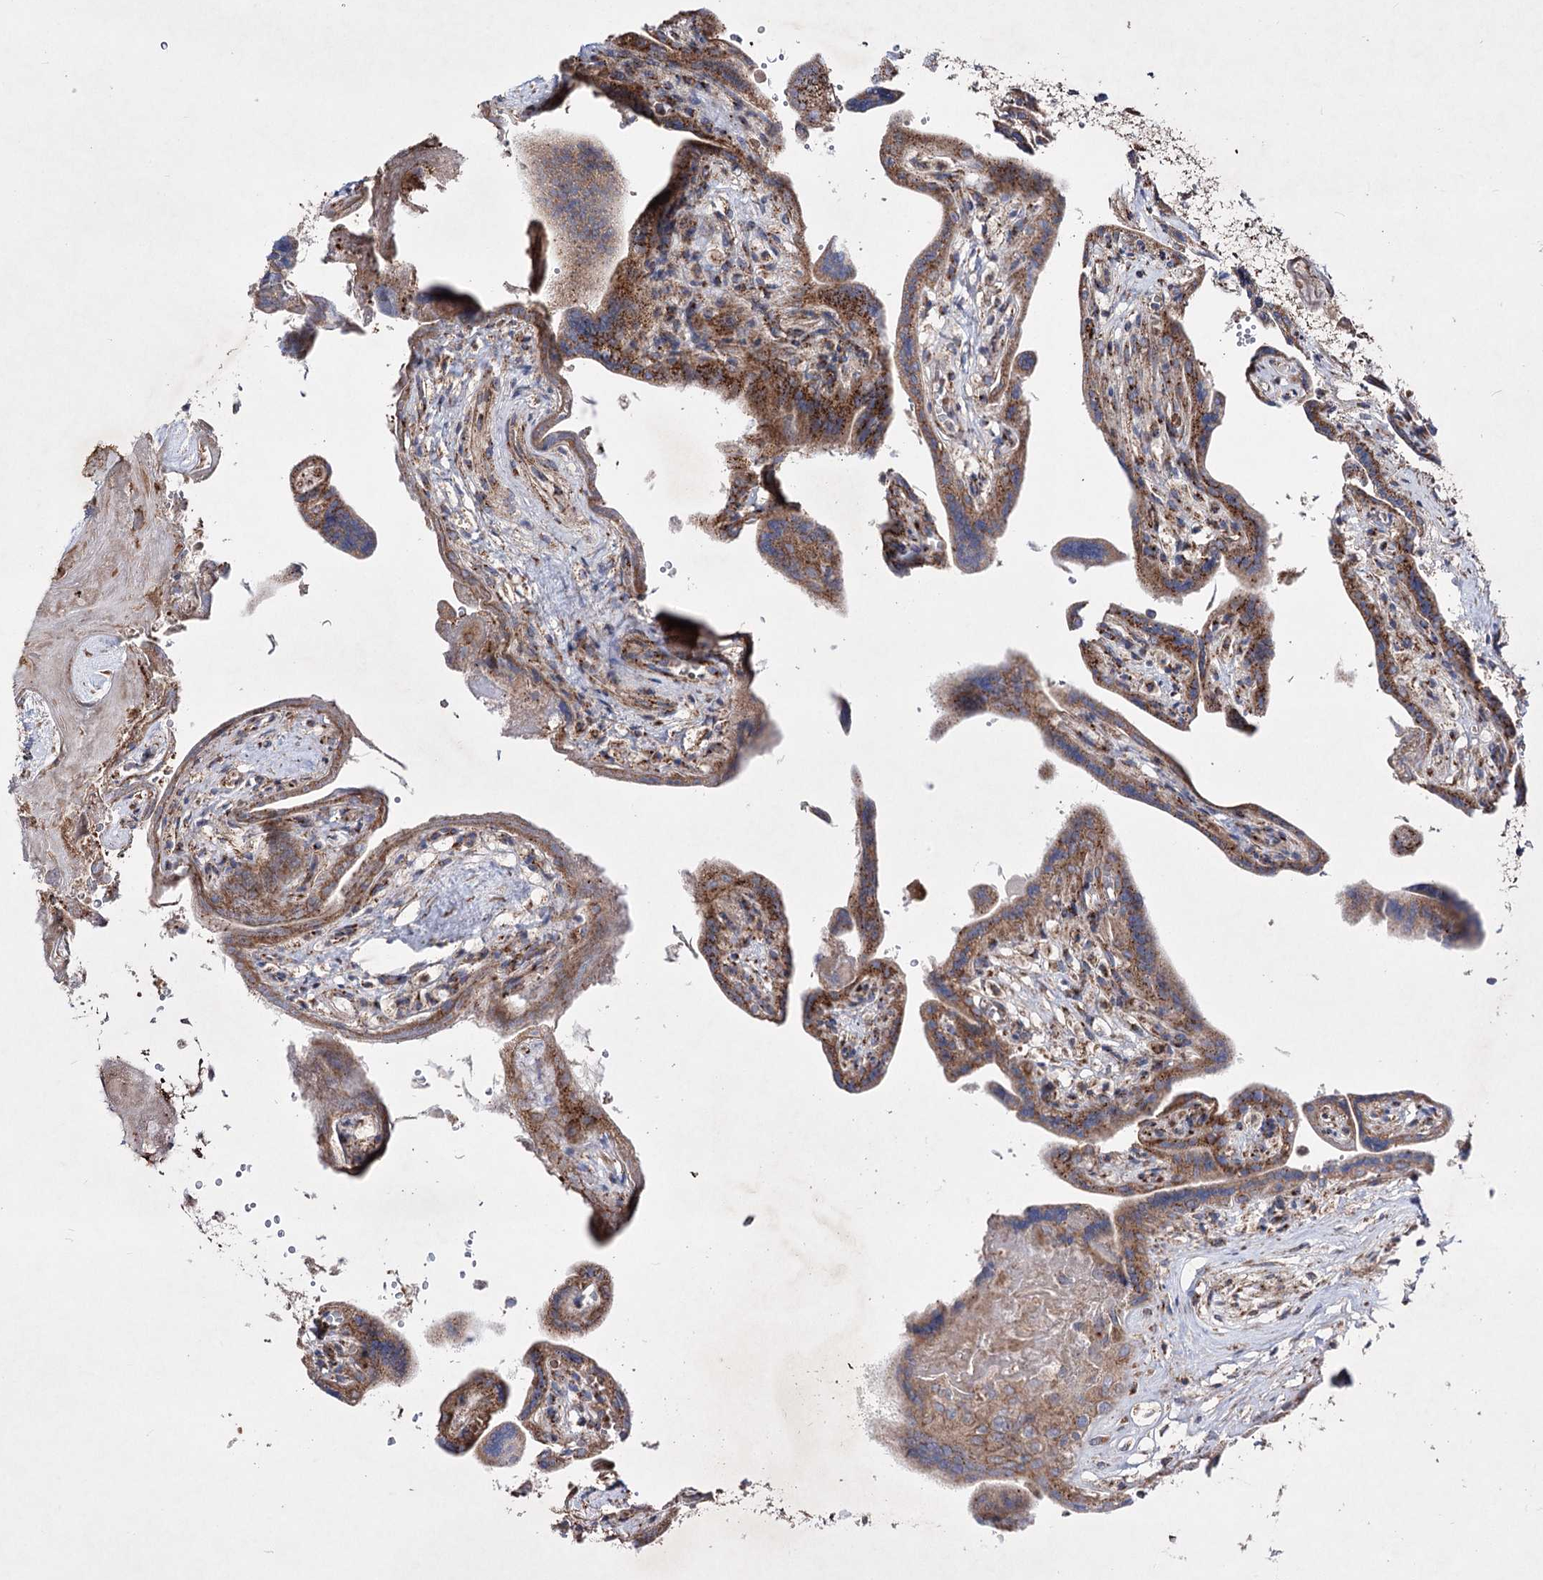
{"staining": {"intensity": "moderate", "quantity": ">75%", "location": "cytoplasmic/membranous"}, "tissue": "placenta", "cell_type": "Trophoblastic cells", "image_type": "normal", "snomed": [{"axis": "morphology", "description": "Normal tissue, NOS"}, {"axis": "topography", "description": "Placenta"}], "caption": "Immunohistochemical staining of unremarkable human placenta reveals moderate cytoplasmic/membranous protein positivity in approximately >75% of trophoblastic cells. (IHC, brightfield microscopy, high magnification).", "gene": "ARHGAP20", "patient": {"sex": "female", "age": 37}}